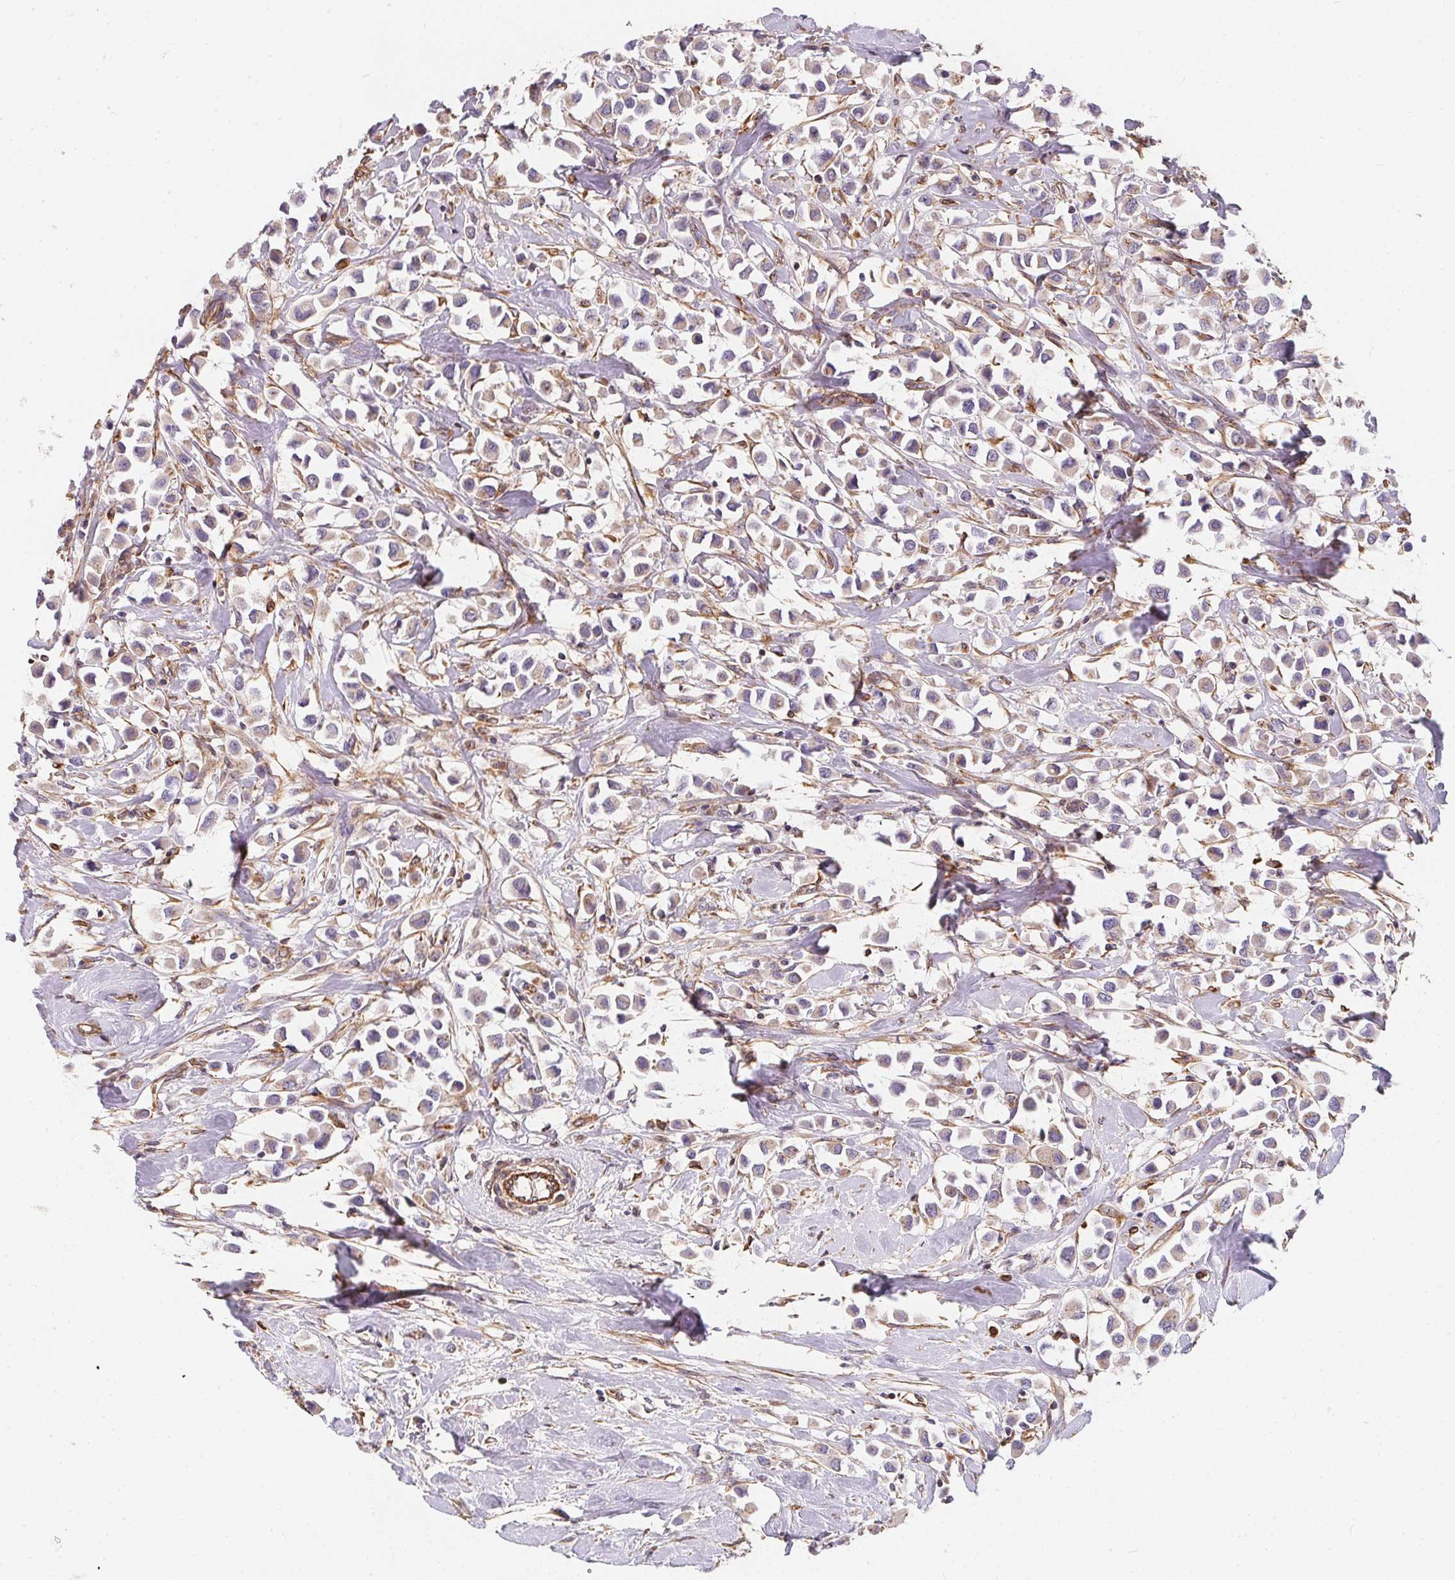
{"staining": {"intensity": "weak", "quantity": "<25%", "location": "cytoplasmic/membranous"}, "tissue": "breast cancer", "cell_type": "Tumor cells", "image_type": "cancer", "snomed": [{"axis": "morphology", "description": "Duct carcinoma"}, {"axis": "topography", "description": "Breast"}], "caption": "Immunohistochemistry (IHC) histopathology image of breast cancer (intraductal carcinoma) stained for a protein (brown), which shows no positivity in tumor cells.", "gene": "TBKBP1", "patient": {"sex": "female", "age": 61}}